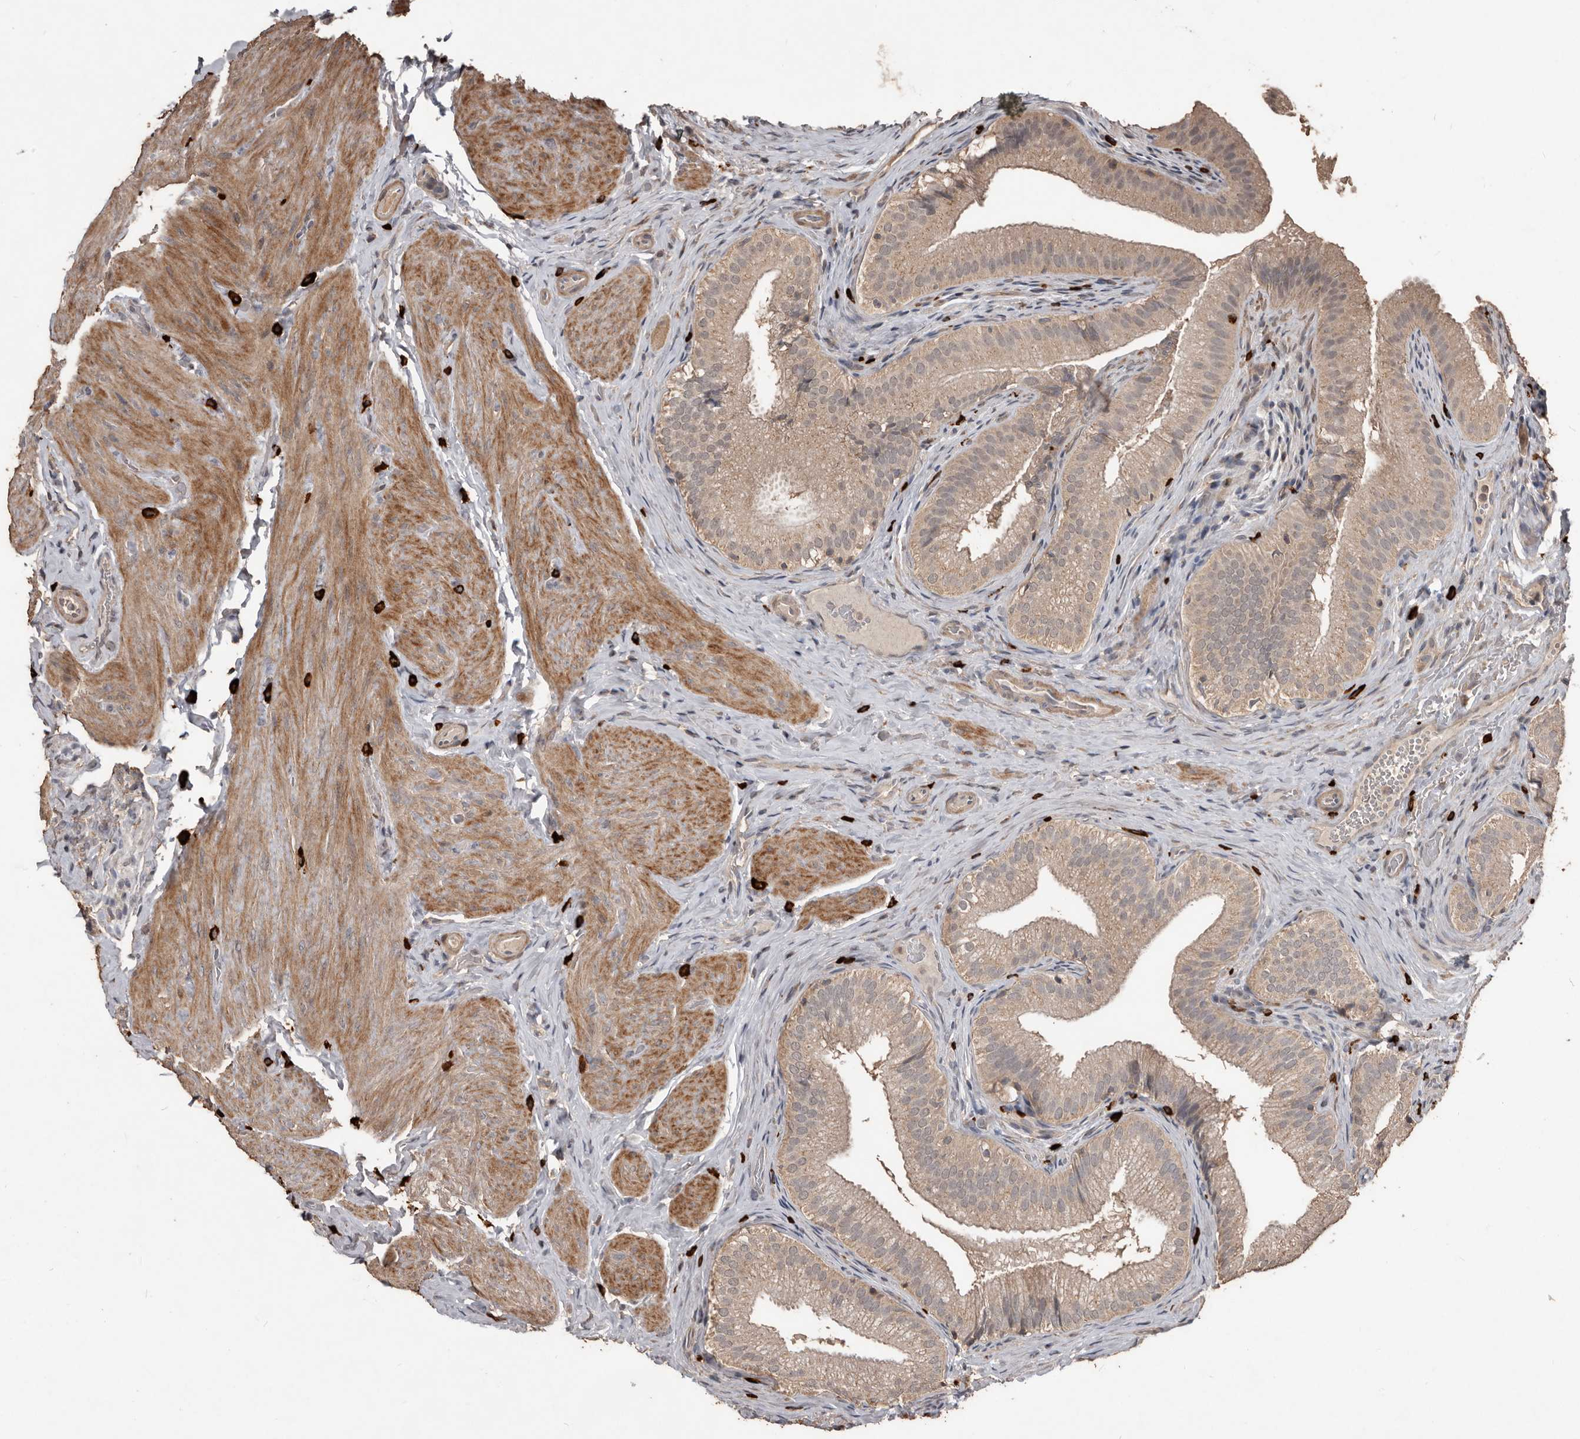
{"staining": {"intensity": "weak", "quantity": "25%-75%", "location": "cytoplasmic/membranous"}, "tissue": "gallbladder", "cell_type": "Glandular cells", "image_type": "normal", "snomed": [{"axis": "morphology", "description": "Normal tissue, NOS"}, {"axis": "topography", "description": "Gallbladder"}], "caption": "IHC photomicrograph of normal gallbladder: human gallbladder stained using immunohistochemistry shows low levels of weak protein expression localized specifically in the cytoplasmic/membranous of glandular cells, appearing as a cytoplasmic/membranous brown color.", "gene": "BAMBI", "patient": {"sex": "female", "age": 30}}